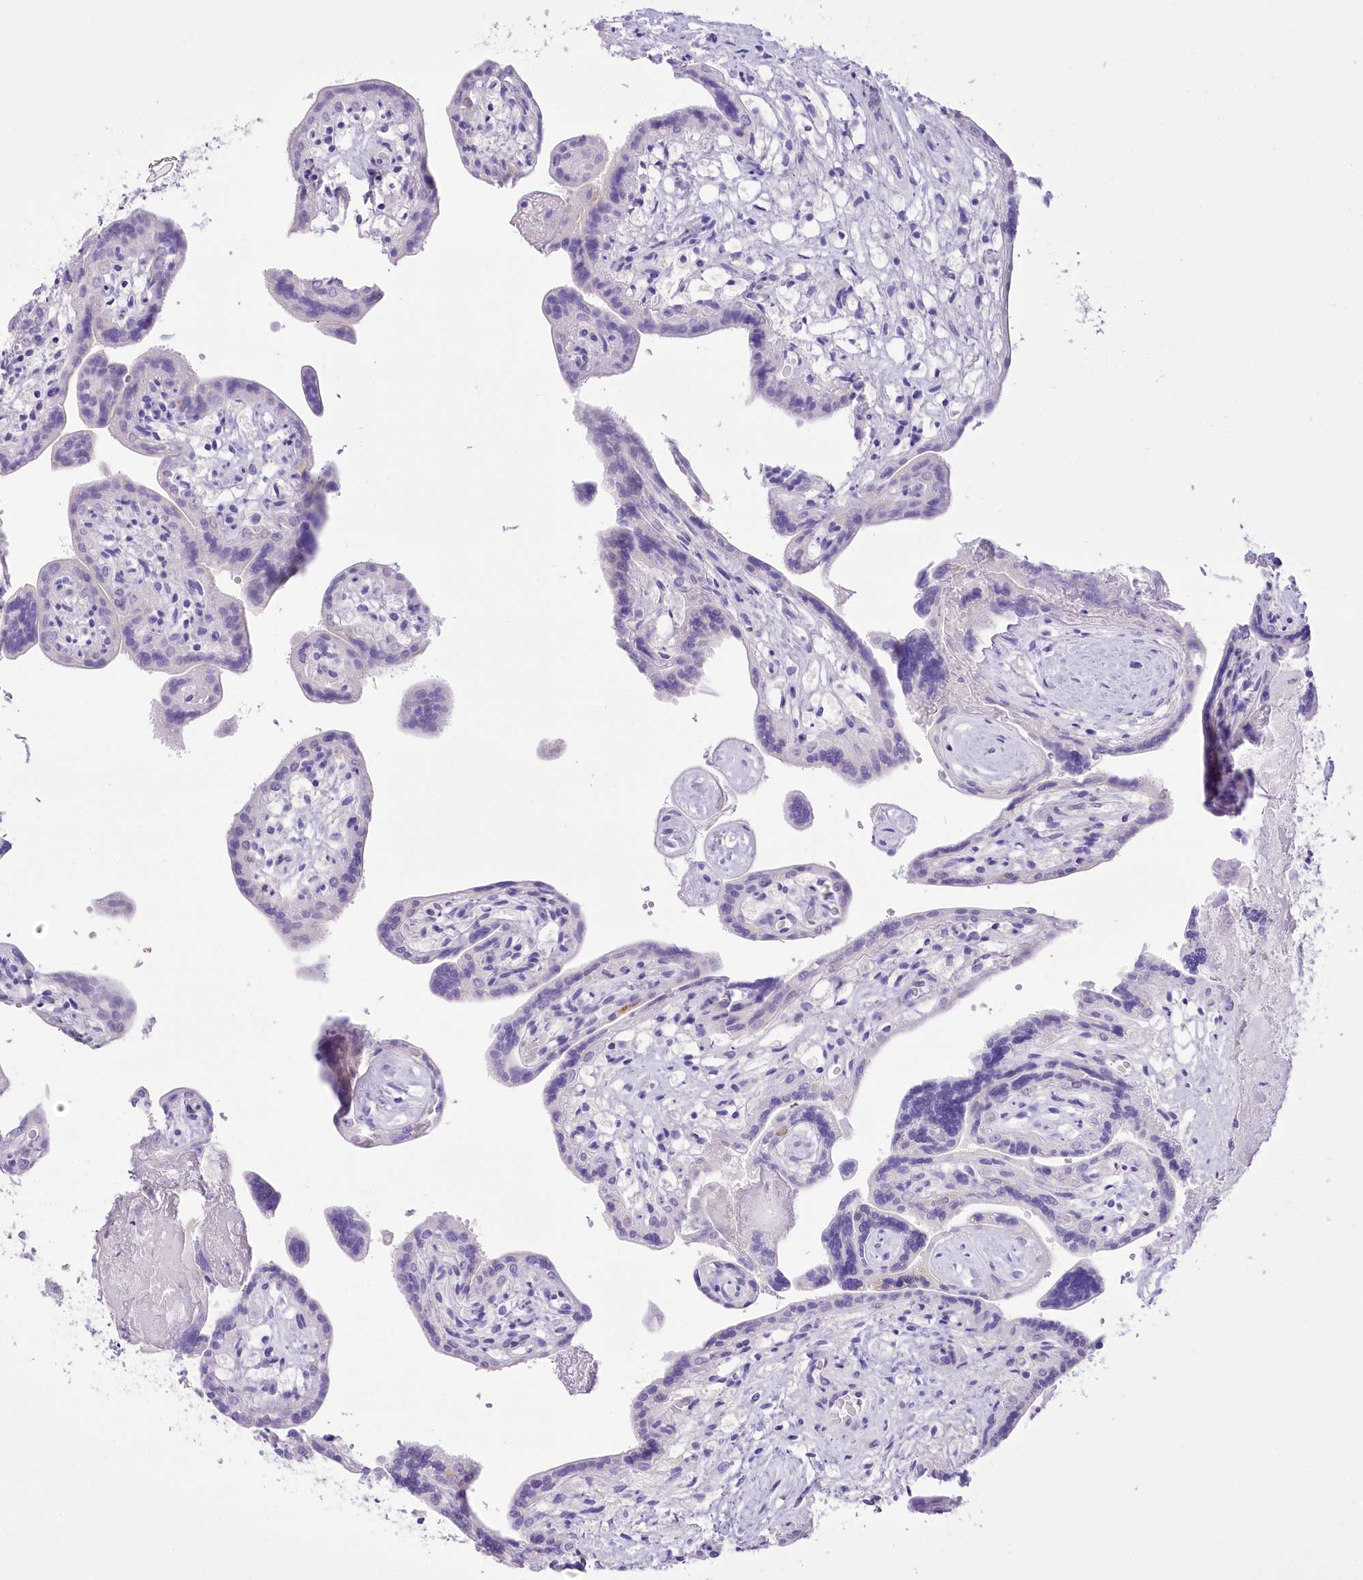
{"staining": {"intensity": "negative", "quantity": "none", "location": "none"}, "tissue": "placenta", "cell_type": "Trophoblastic cells", "image_type": "normal", "snomed": [{"axis": "morphology", "description": "Normal tissue, NOS"}, {"axis": "topography", "description": "Placenta"}], "caption": "There is no significant staining in trophoblastic cells of placenta. (DAB (3,3'-diaminobenzidine) IHC visualized using brightfield microscopy, high magnification).", "gene": "PBLD", "patient": {"sex": "female", "age": 37}}